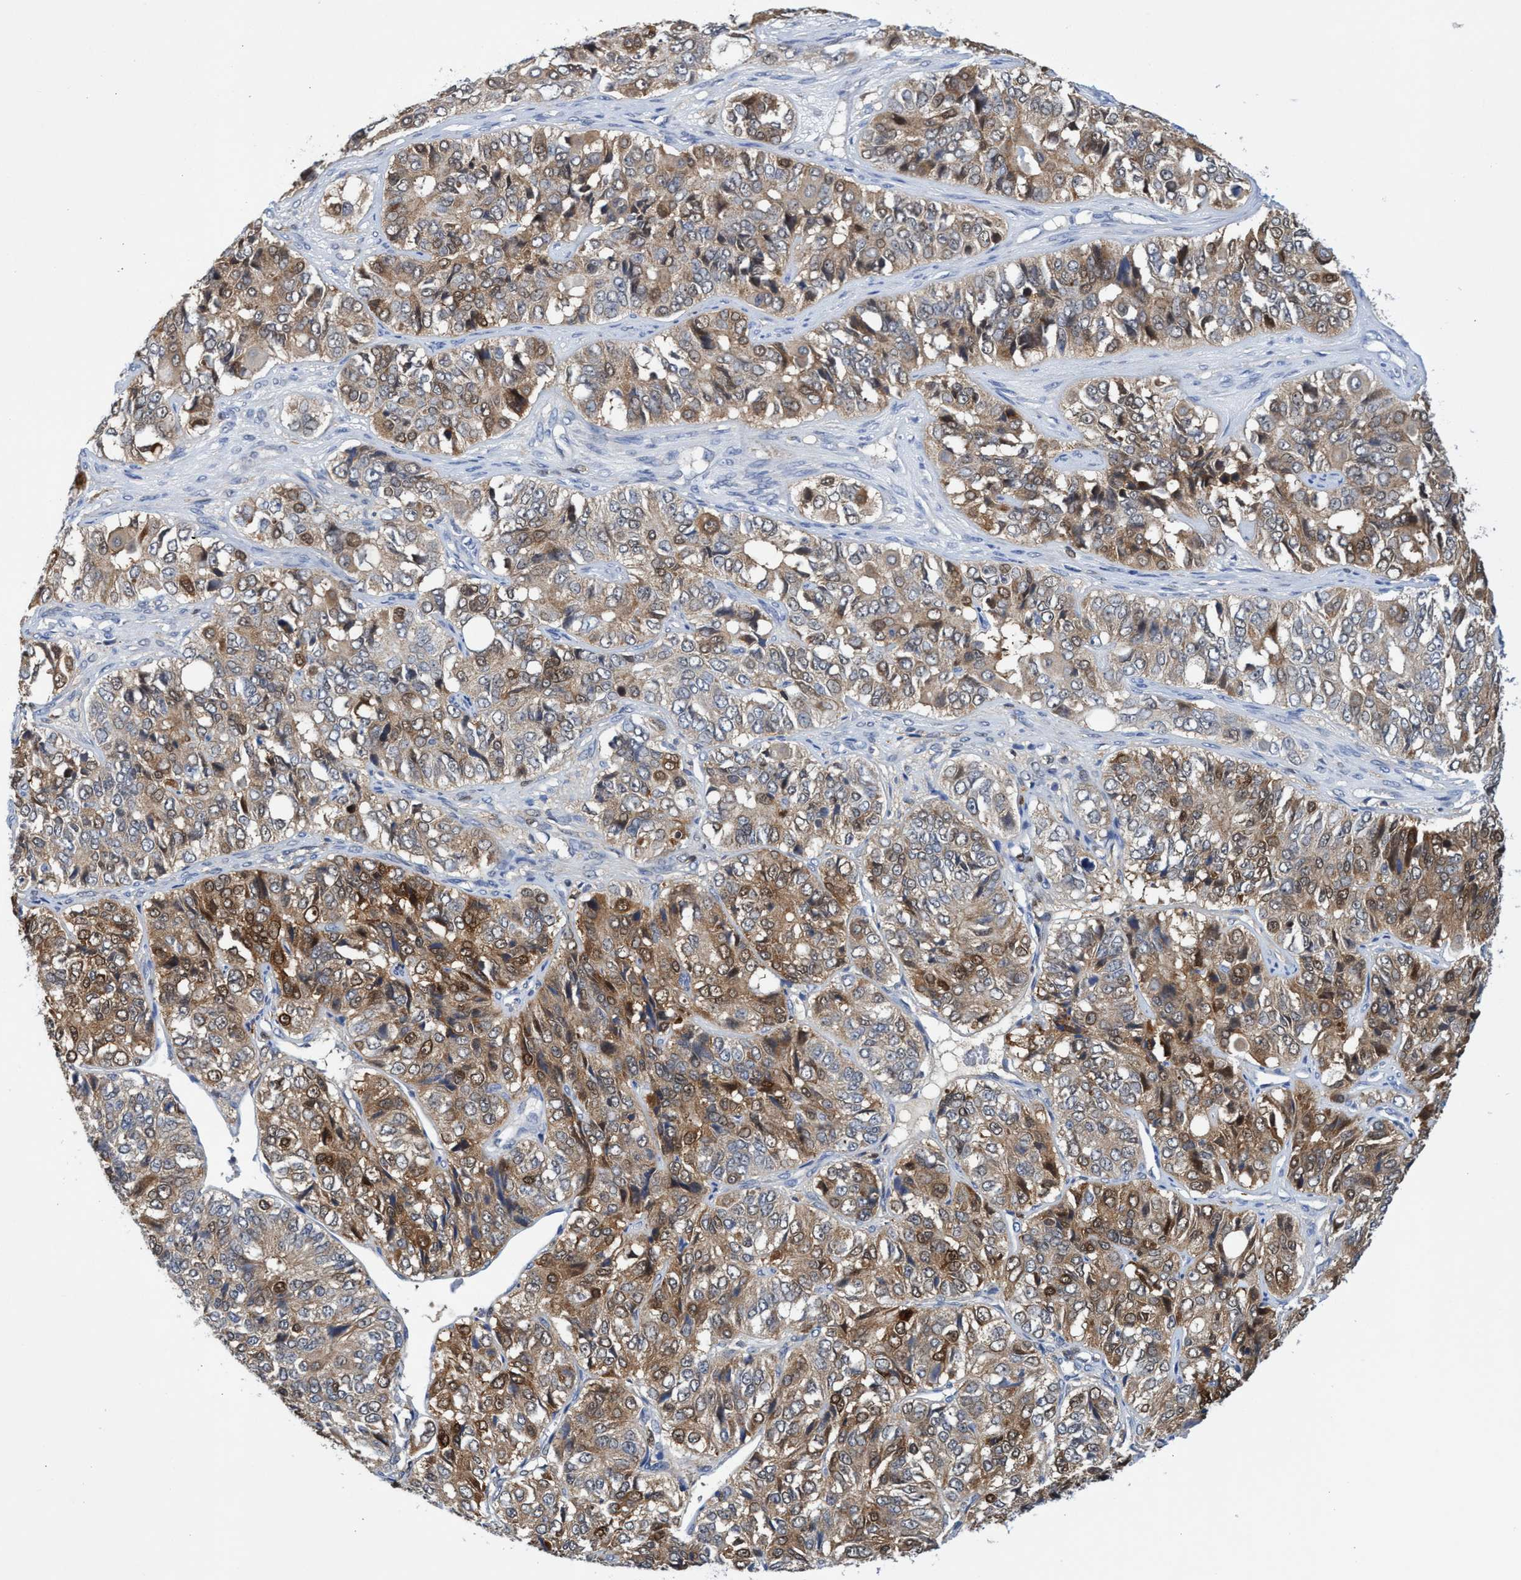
{"staining": {"intensity": "moderate", "quantity": ">75%", "location": "cytoplasmic/membranous"}, "tissue": "ovarian cancer", "cell_type": "Tumor cells", "image_type": "cancer", "snomed": [{"axis": "morphology", "description": "Carcinoma, endometroid"}, {"axis": "topography", "description": "Ovary"}], "caption": "Immunohistochemical staining of human endometroid carcinoma (ovarian) reveals moderate cytoplasmic/membranous protein expression in approximately >75% of tumor cells. The staining was performed using DAB (3,3'-diaminobenzidine), with brown indicating positive protein expression. Nuclei are stained blue with hematoxylin.", "gene": "PNPO", "patient": {"sex": "female", "age": 51}}